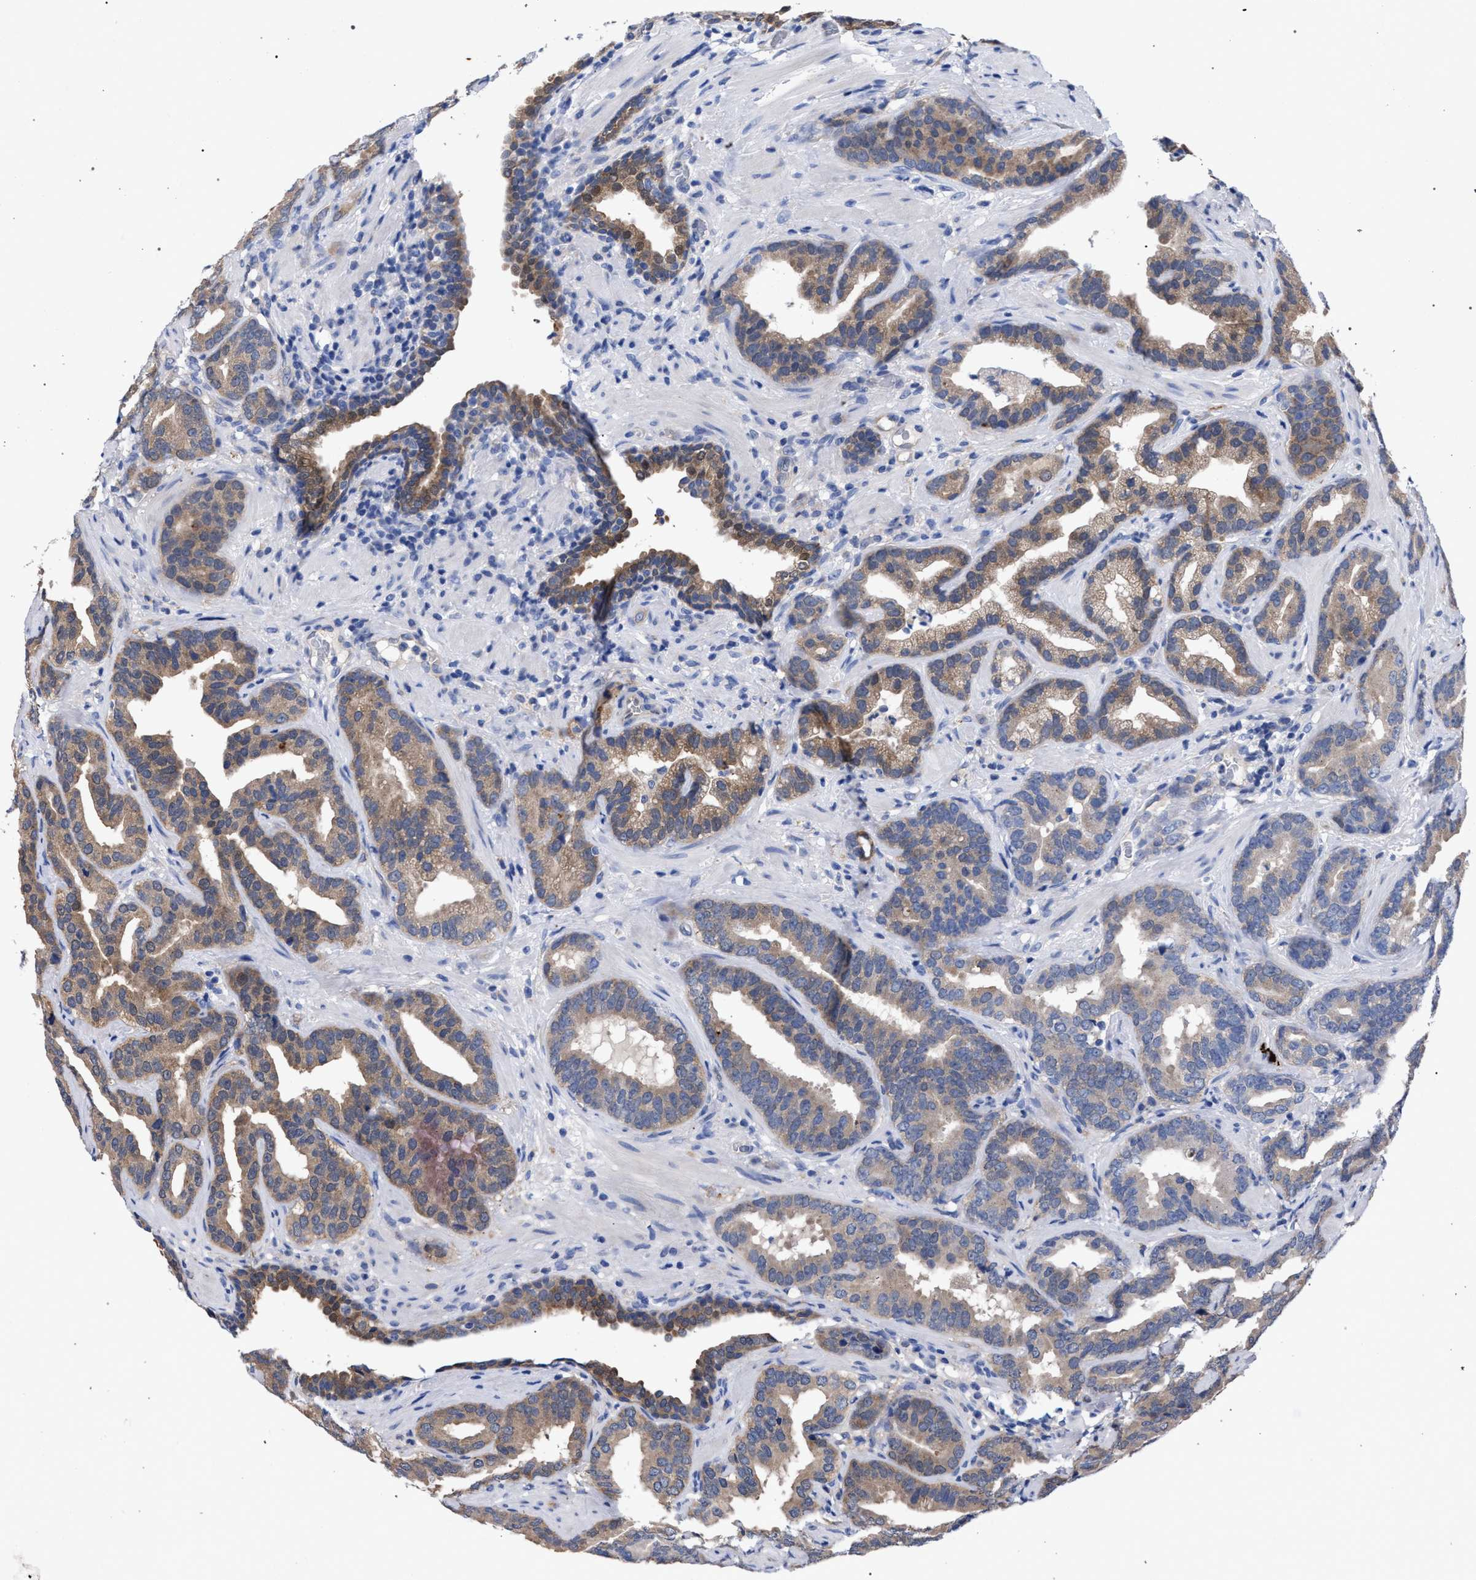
{"staining": {"intensity": "moderate", "quantity": ">75%", "location": "cytoplasmic/membranous"}, "tissue": "prostate cancer", "cell_type": "Tumor cells", "image_type": "cancer", "snomed": [{"axis": "morphology", "description": "Adenocarcinoma, Low grade"}, {"axis": "topography", "description": "Prostate"}], "caption": "IHC micrograph of neoplastic tissue: human prostate adenocarcinoma (low-grade) stained using immunohistochemistry (IHC) shows medium levels of moderate protein expression localized specifically in the cytoplasmic/membranous of tumor cells, appearing as a cytoplasmic/membranous brown color.", "gene": "GMPR", "patient": {"sex": "male", "age": 59}}